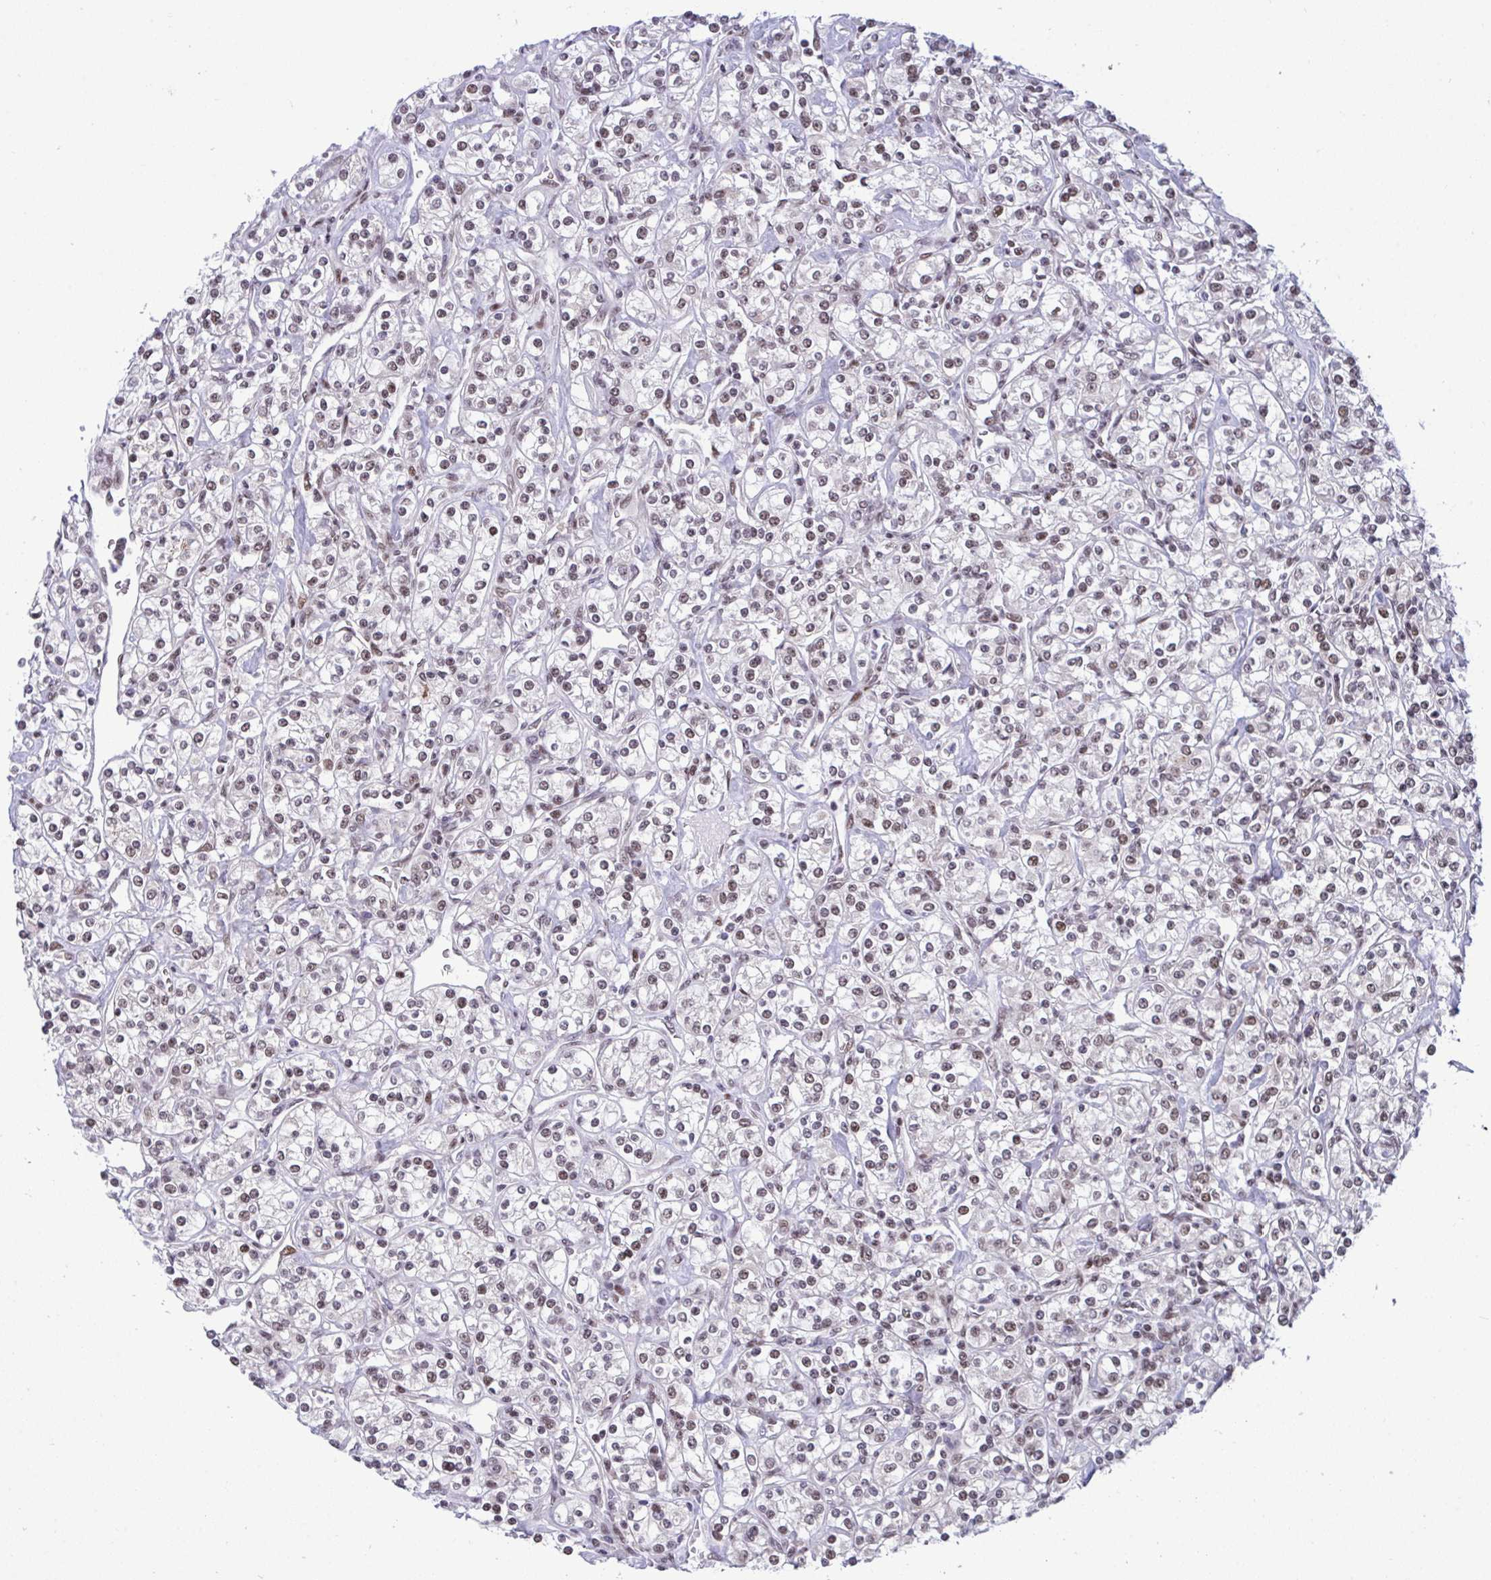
{"staining": {"intensity": "moderate", "quantity": "25%-75%", "location": "nuclear"}, "tissue": "renal cancer", "cell_type": "Tumor cells", "image_type": "cancer", "snomed": [{"axis": "morphology", "description": "Adenocarcinoma, NOS"}, {"axis": "topography", "description": "Kidney"}], "caption": "Protein staining by IHC reveals moderate nuclear positivity in about 25%-75% of tumor cells in adenocarcinoma (renal).", "gene": "WBP11", "patient": {"sex": "male", "age": 77}}